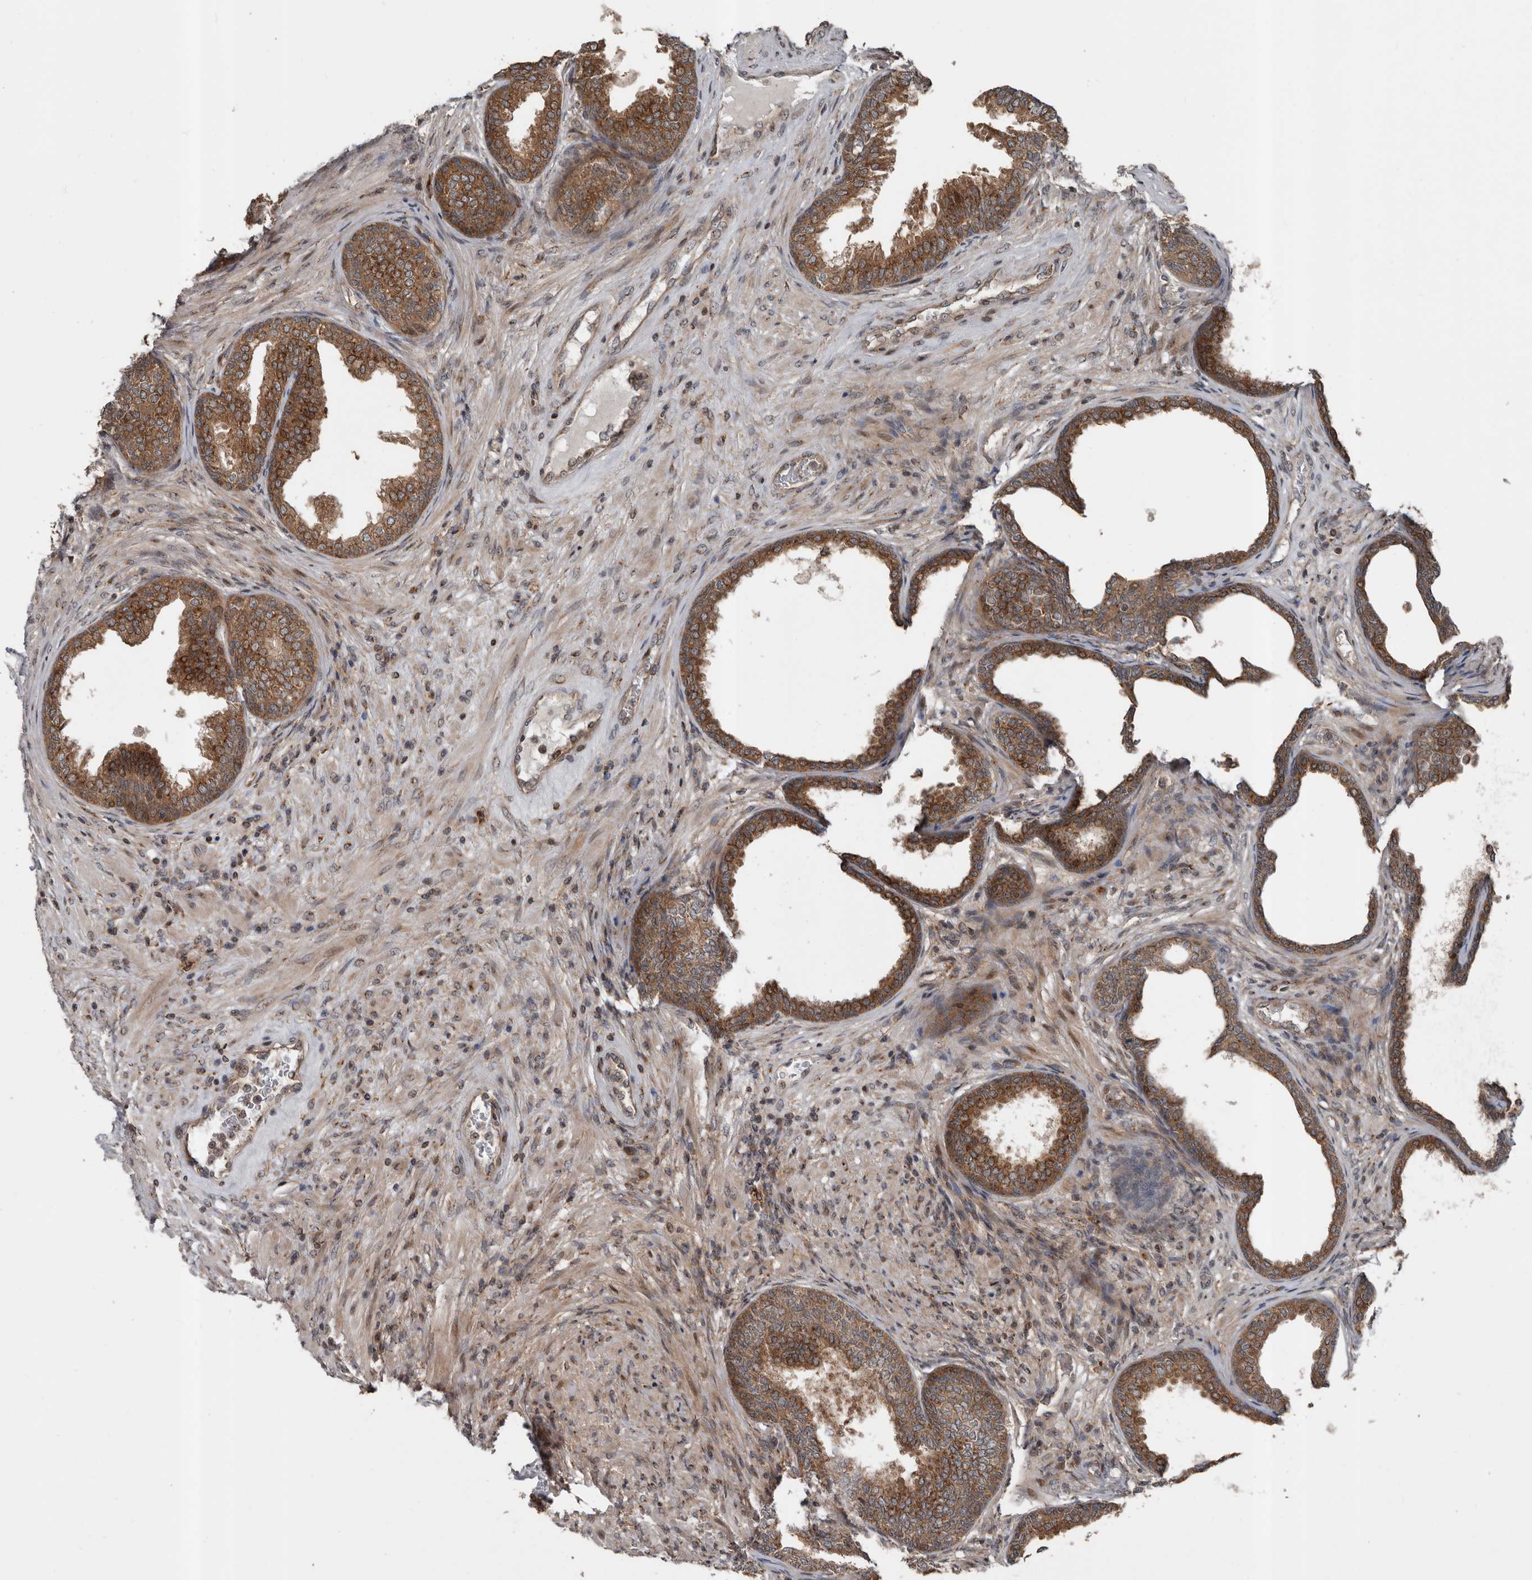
{"staining": {"intensity": "moderate", "quantity": ">75%", "location": "cytoplasmic/membranous"}, "tissue": "prostate", "cell_type": "Glandular cells", "image_type": "normal", "snomed": [{"axis": "morphology", "description": "Normal tissue, NOS"}, {"axis": "topography", "description": "Prostate"}], "caption": "Immunohistochemistry histopathology image of unremarkable prostate stained for a protein (brown), which exhibits medium levels of moderate cytoplasmic/membranous staining in about >75% of glandular cells.", "gene": "CCDC190", "patient": {"sex": "male", "age": 76}}